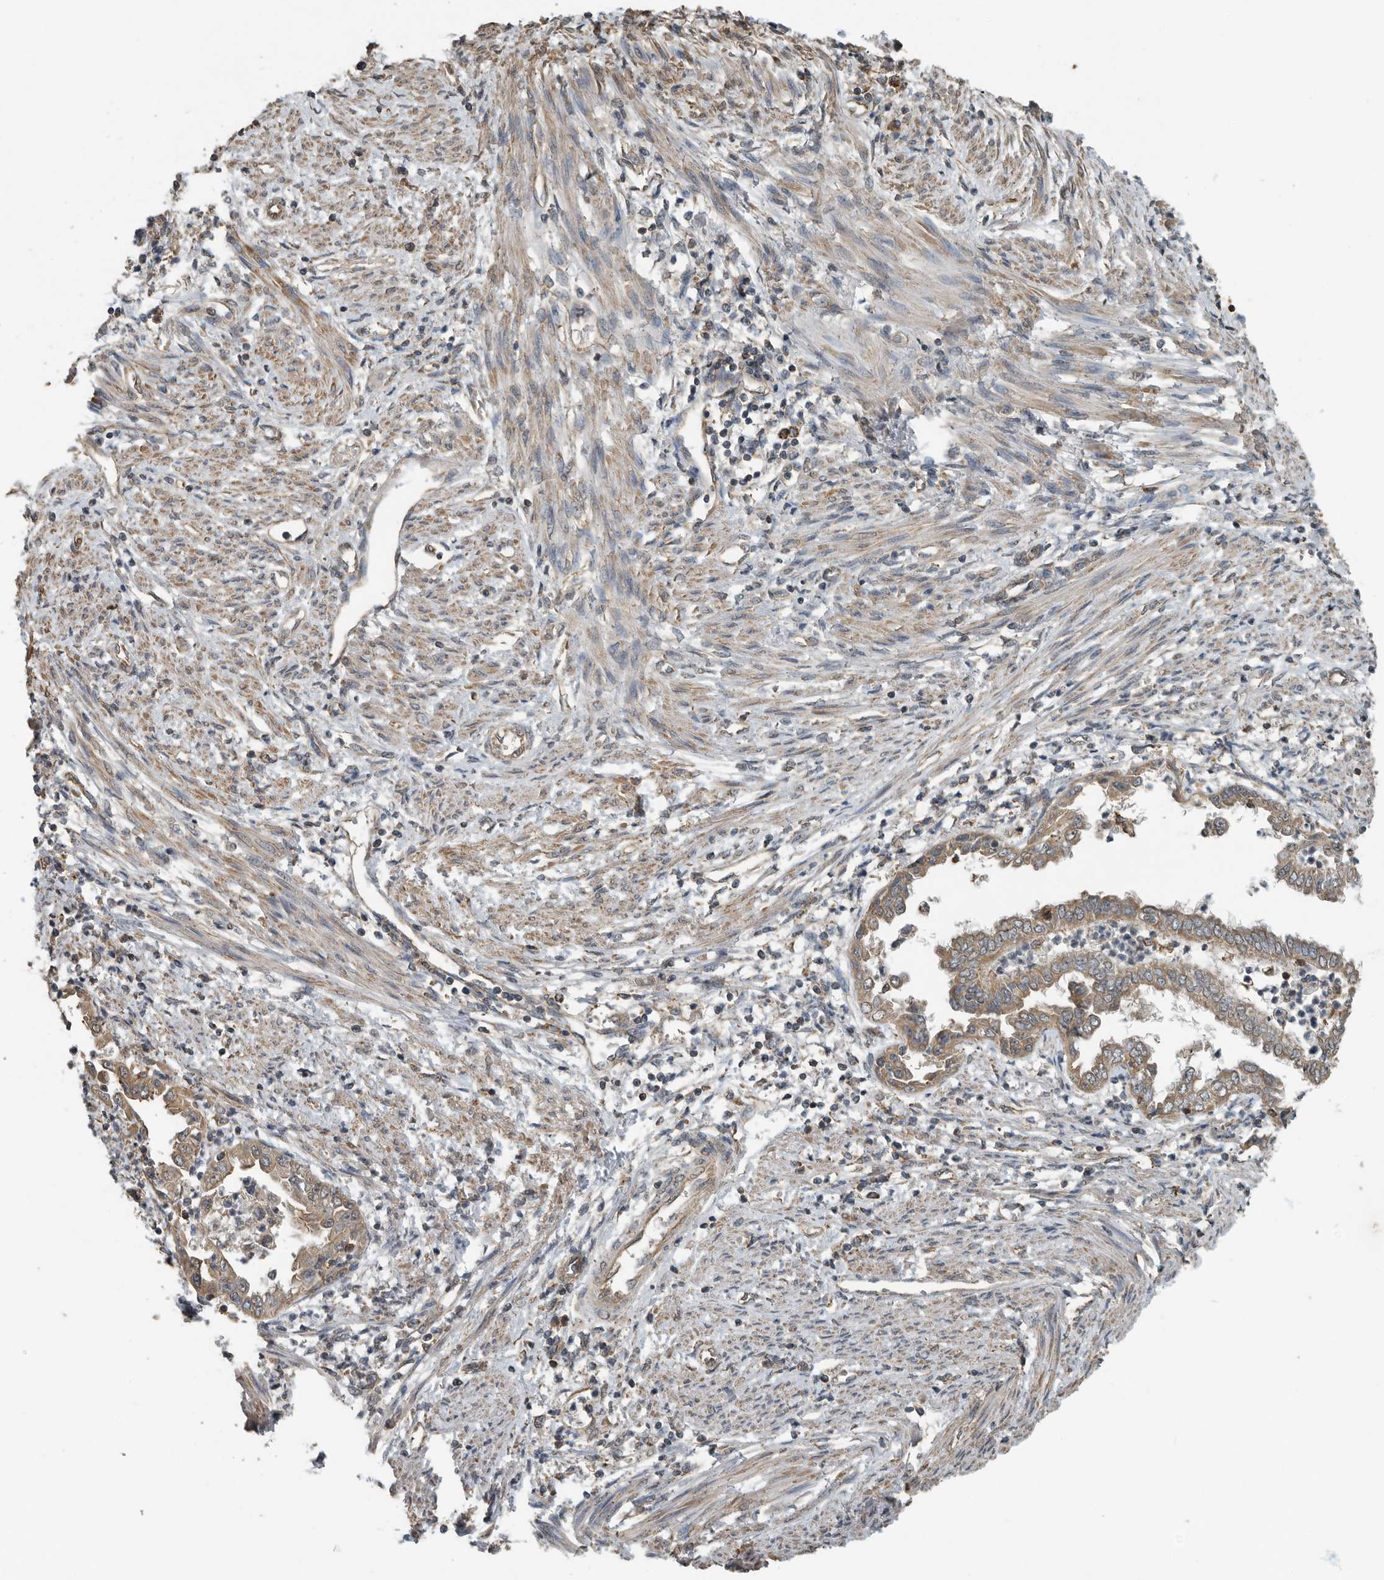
{"staining": {"intensity": "moderate", "quantity": ">75%", "location": "cytoplasmic/membranous"}, "tissue": "endometrial cancer", "cell_type": "Tumor cells", "image_type": "cancer", "snomed": [{"axis": "morphology", "description": "Adenocarcinoma, NOS"}, {"axis": "topography", "description": "Endometrium"}], "caption": "A high-resolution histopathology image shows IHC staining of endometrial cancer (adenocarcinoma), which displays moderate cytoplasmic/membranous expression in about >75% of tumor cells.", "gene": "AFAP1", "patient": {"sex": "female", "age": 85}}